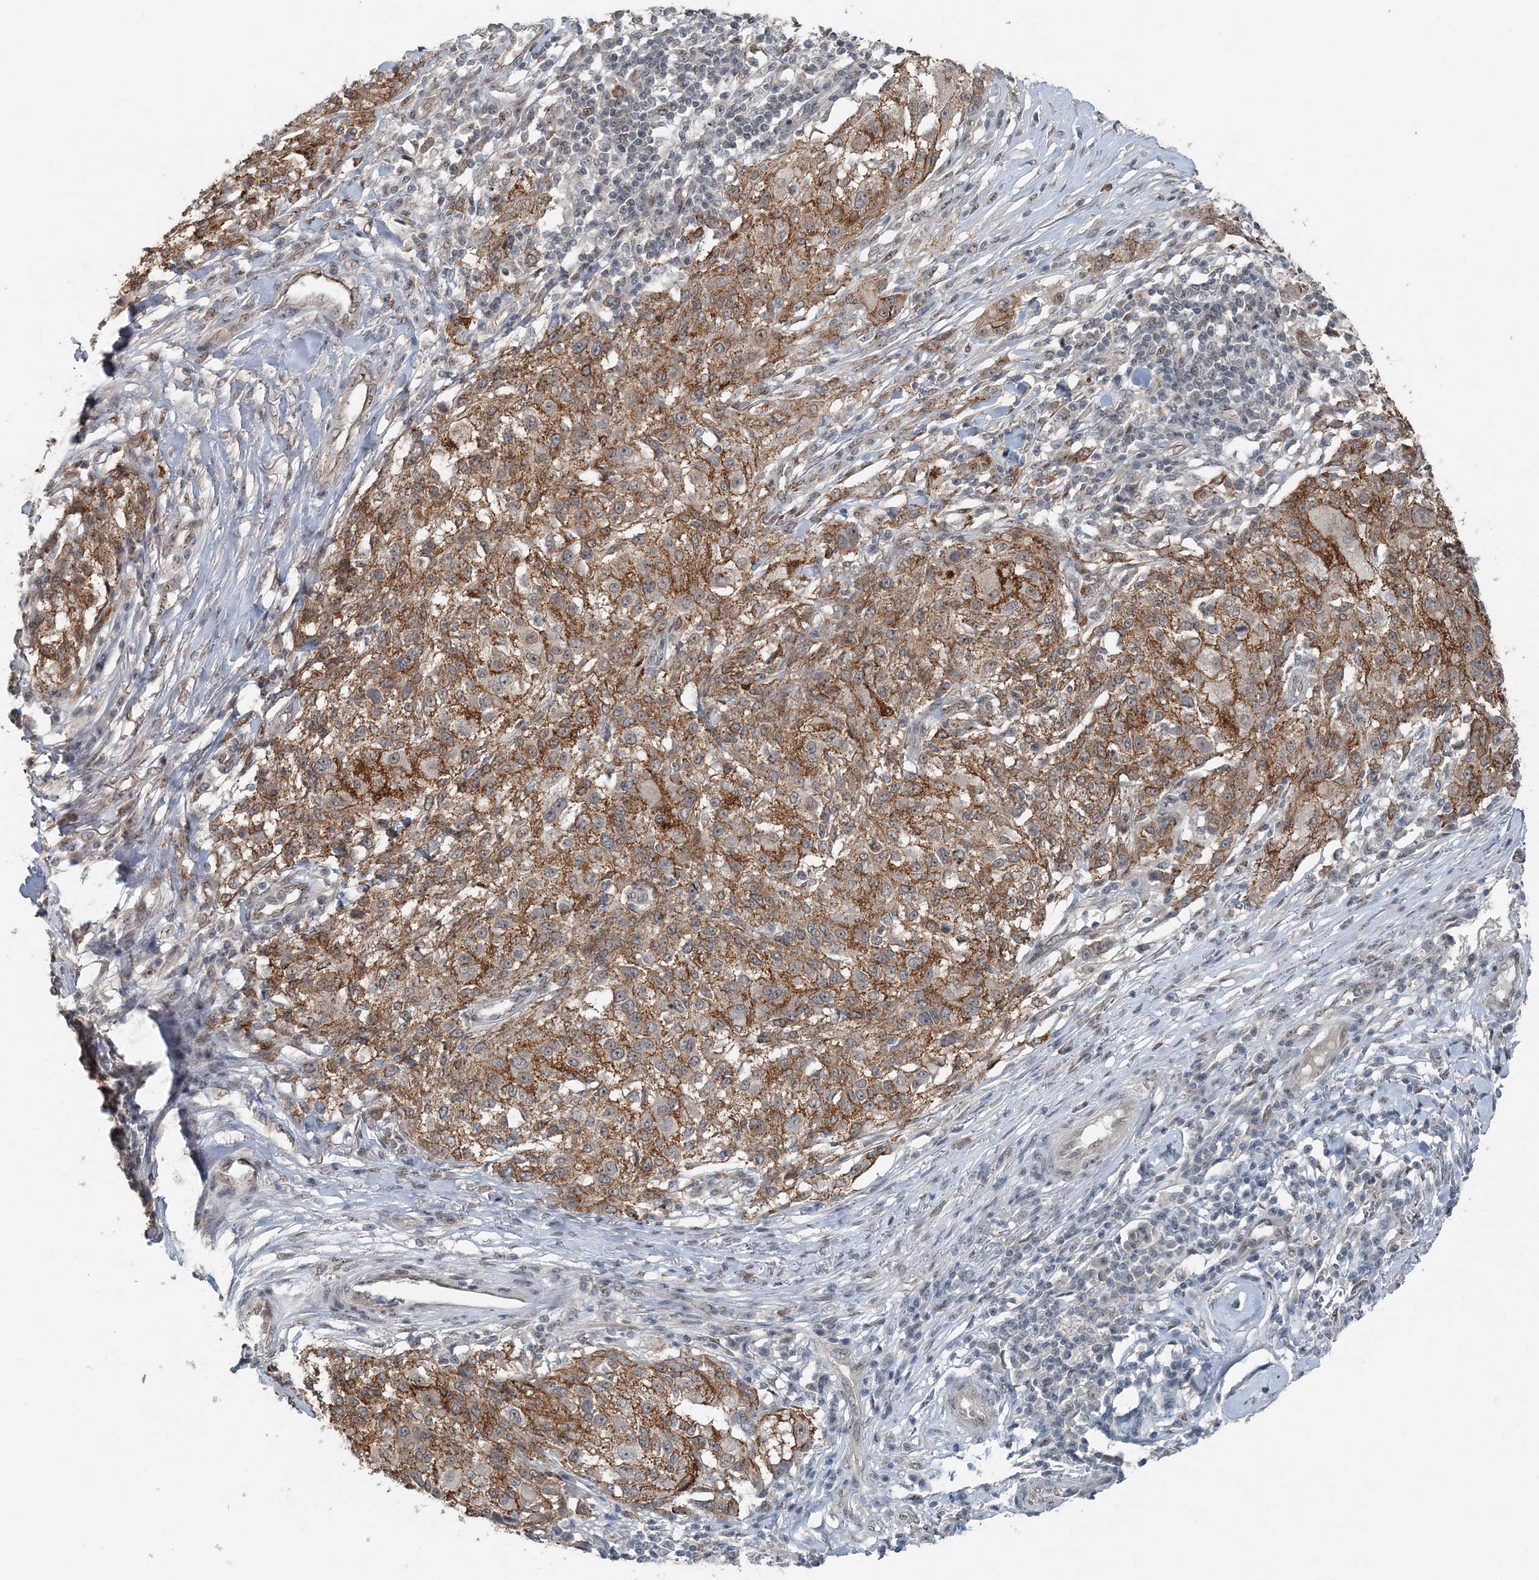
{"staining": {"intensity": "moderate", "quantity": ">75%", "location": "cytoplasmic/membranous"}, "tissue": "melanoma", "cell_type": "Tumor cells", "image_type": "cancer", "snomed": [{"axis": "morphology", "description": "Necrosis, NOS"}, {"axis": "morphology", "description": "Malignant melanoma, NOS"}, {"axis": "topography", "description": "Skin"}], "caption": "Immunohistochemistry (IHC) staining of melanoma, which exhibits medium levels of moderate cytoplasmic/membranous staining in approximately >75% of tumor cells indicating moderate cytoplasmic/membranous protein positivity. The staining was performed using DAB (brown) for protein detection and nuclei were counterstained in hematoxylin (blue).", "gene": "VSIG2", "patient": {"sex": "female", "age": 87}}